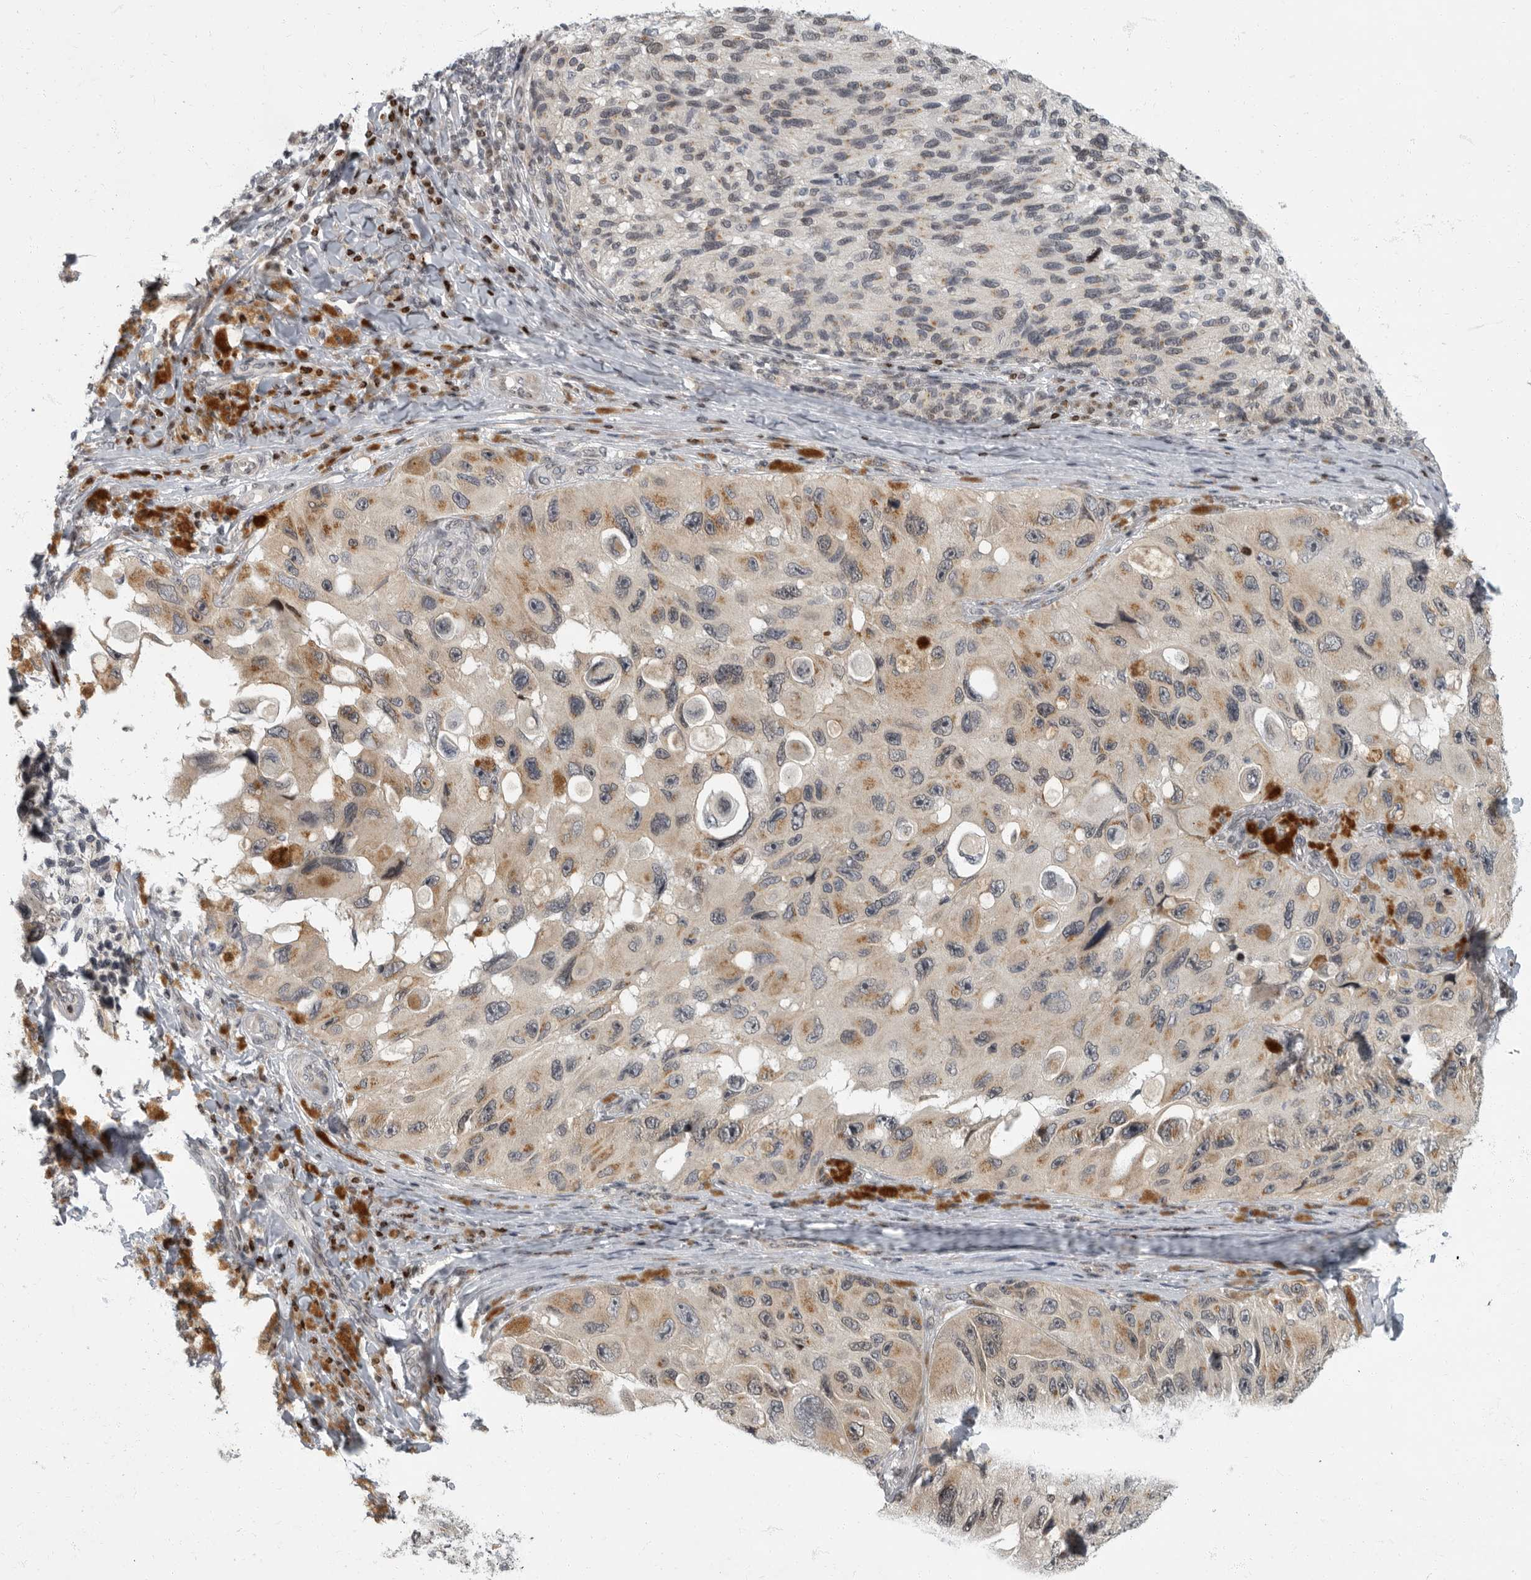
{"staining": {"intensity": "weak", "quantity": "25%-75%", "location": "cytoplasmic/membranous,nuclear"}, "tissue": "melanoma", "cell_type": "Tumor cells", "image_type": "cancer", "snomed": [{"axis": "morphology", "description": "Malignant melanoma, NOS"}, {"axis": "topography", "description": "Skin"}], "caption": "Protein expression by immunohistochemistry shows weak cytoplasmic/membranous and nuclear expression in about 25%-75% of tumor cells in malignant melanoma.", "gene": "EVI5", "patient": {"sex": "female", "age": 73}}